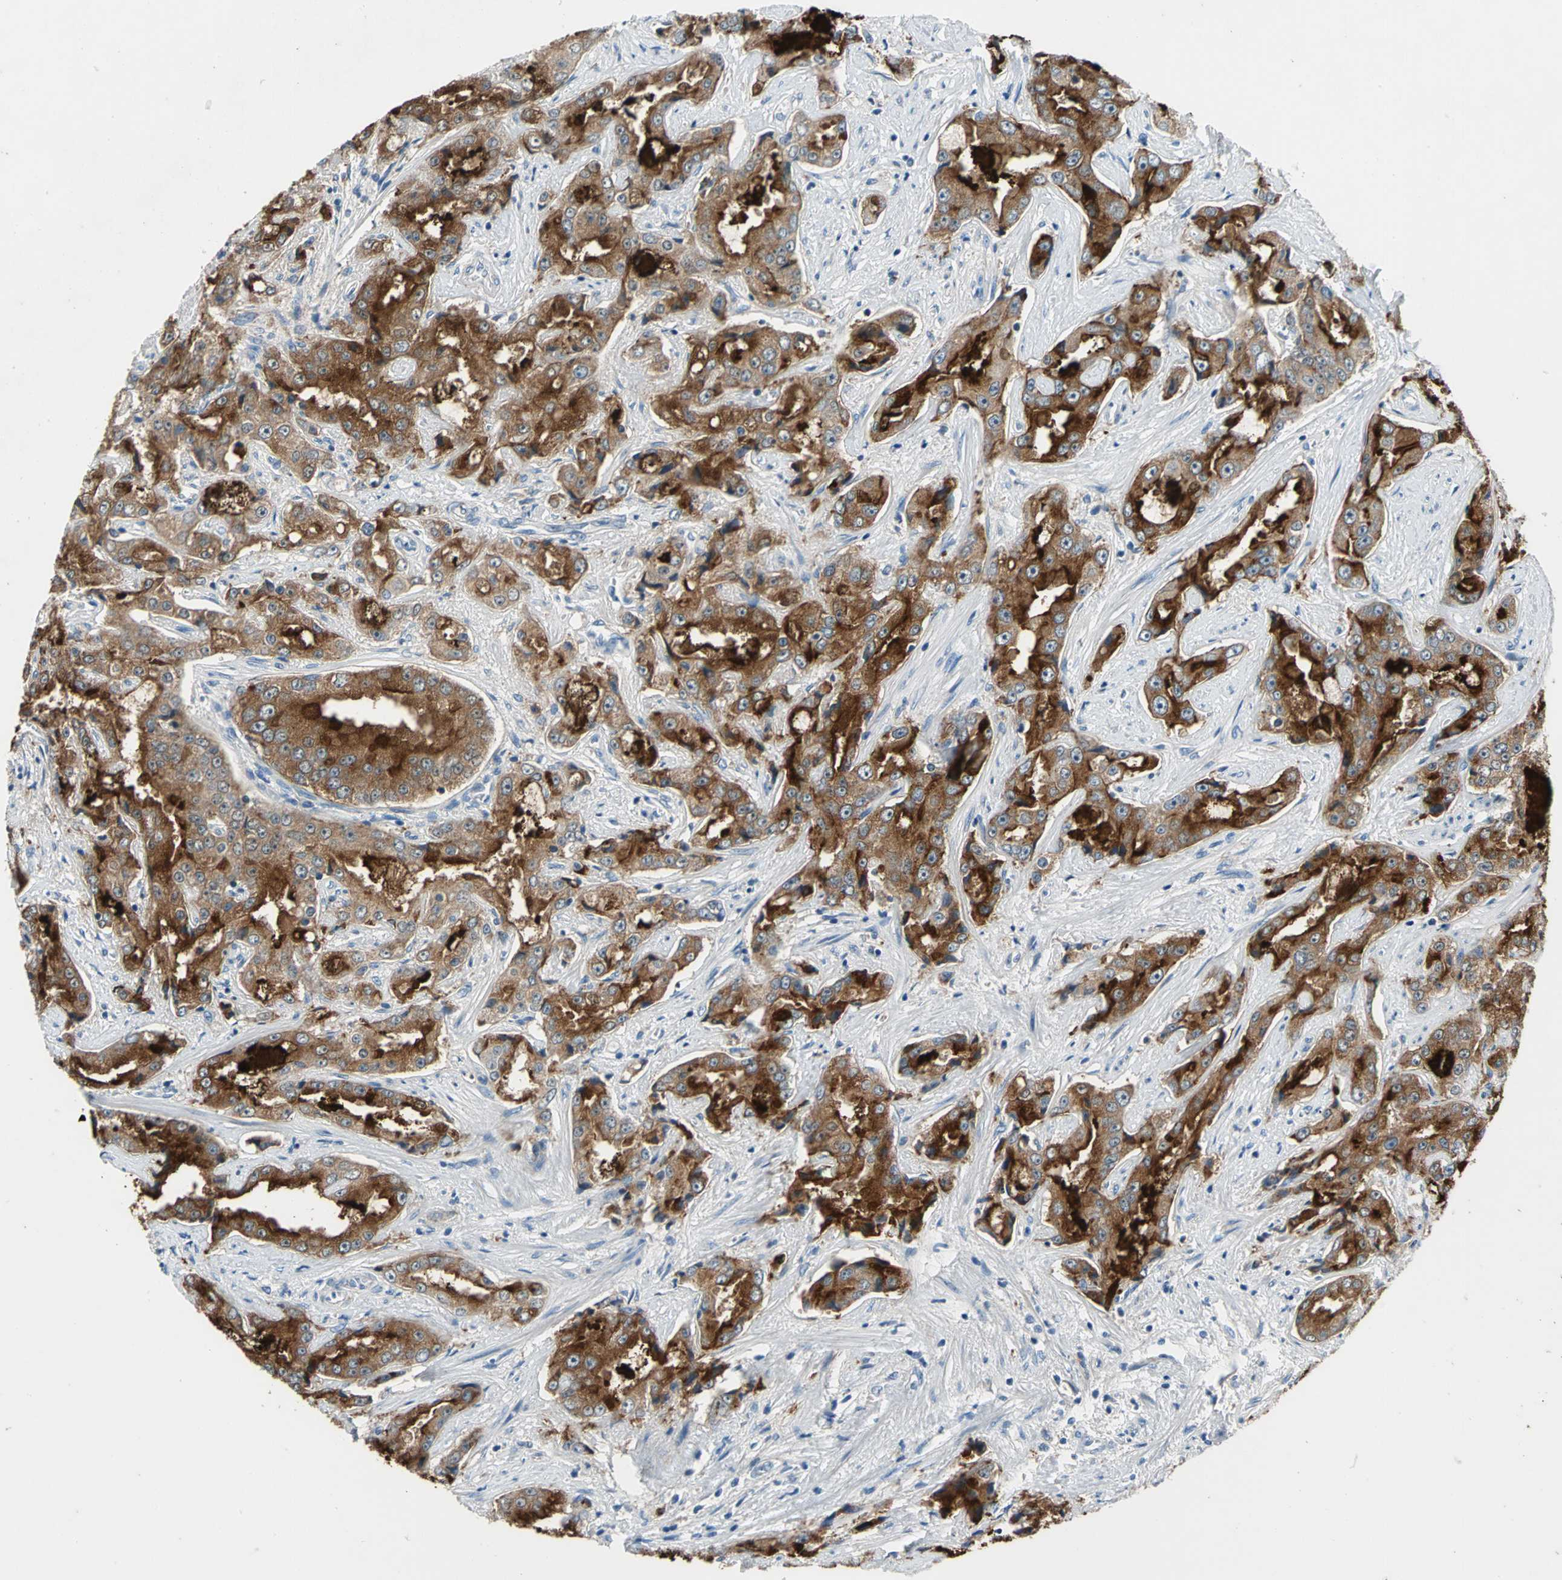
{"staining": {"intensity": "strong", "quantity": ">75%", "location": "cytoplasmic/membranous"}, "tissue": "prostate cancer", "cell_type": "Tumor cells", "image_type": "cancer", "snomed": [{"axis": "morphology", "description": "Adenocarcinoma, High grade"}, {"axis": "topography", "description": "Prostate"}], "caption": "This is a histology image of immunohistochemistry staining of prostate cancer (adenocarcinoma (high-grade)), which shows strong staining in the cytoplasmic/membranous of tumor cells.", "gene": "ZNF415", "patient": {"sex": "male", "age": 73}}